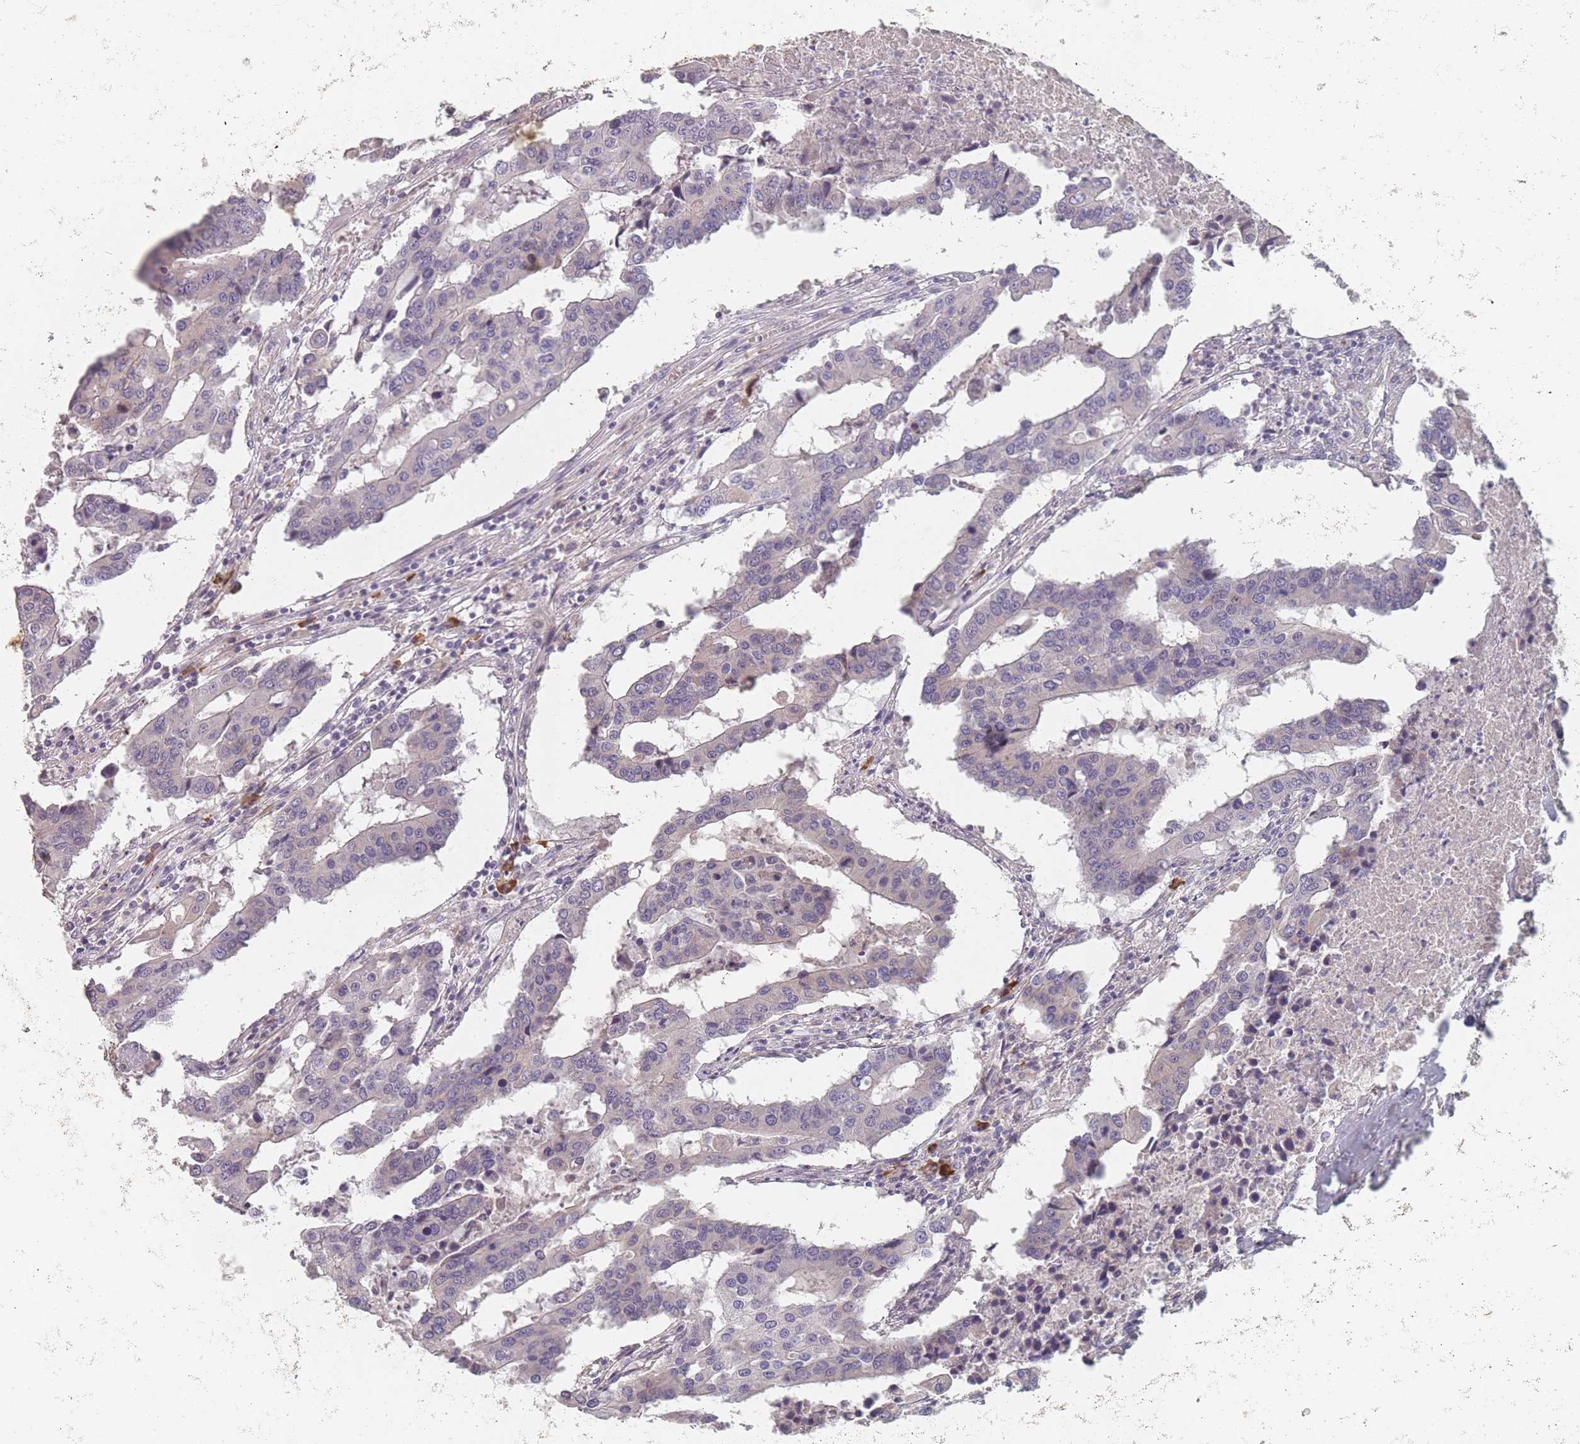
{"staining": {"intensity": "negative", "quantity": "none", "location": "none"}, "tissue": "colorectal cancer", "cell_type": "Tumor cells", "image_type": "cancer", "snomed": [{"axis": "morphology", "description": "Adenocarcinoma, NOS"}, {"axis": "topography", "description": "Colon"}], "caption": "Colorectal adenocarcinoma stained for a protein using immunohistochemistry demonstrates no expression tumor cells.", "gene": "SLC35E4", "patient": {"sex": "male", "age": 77}}